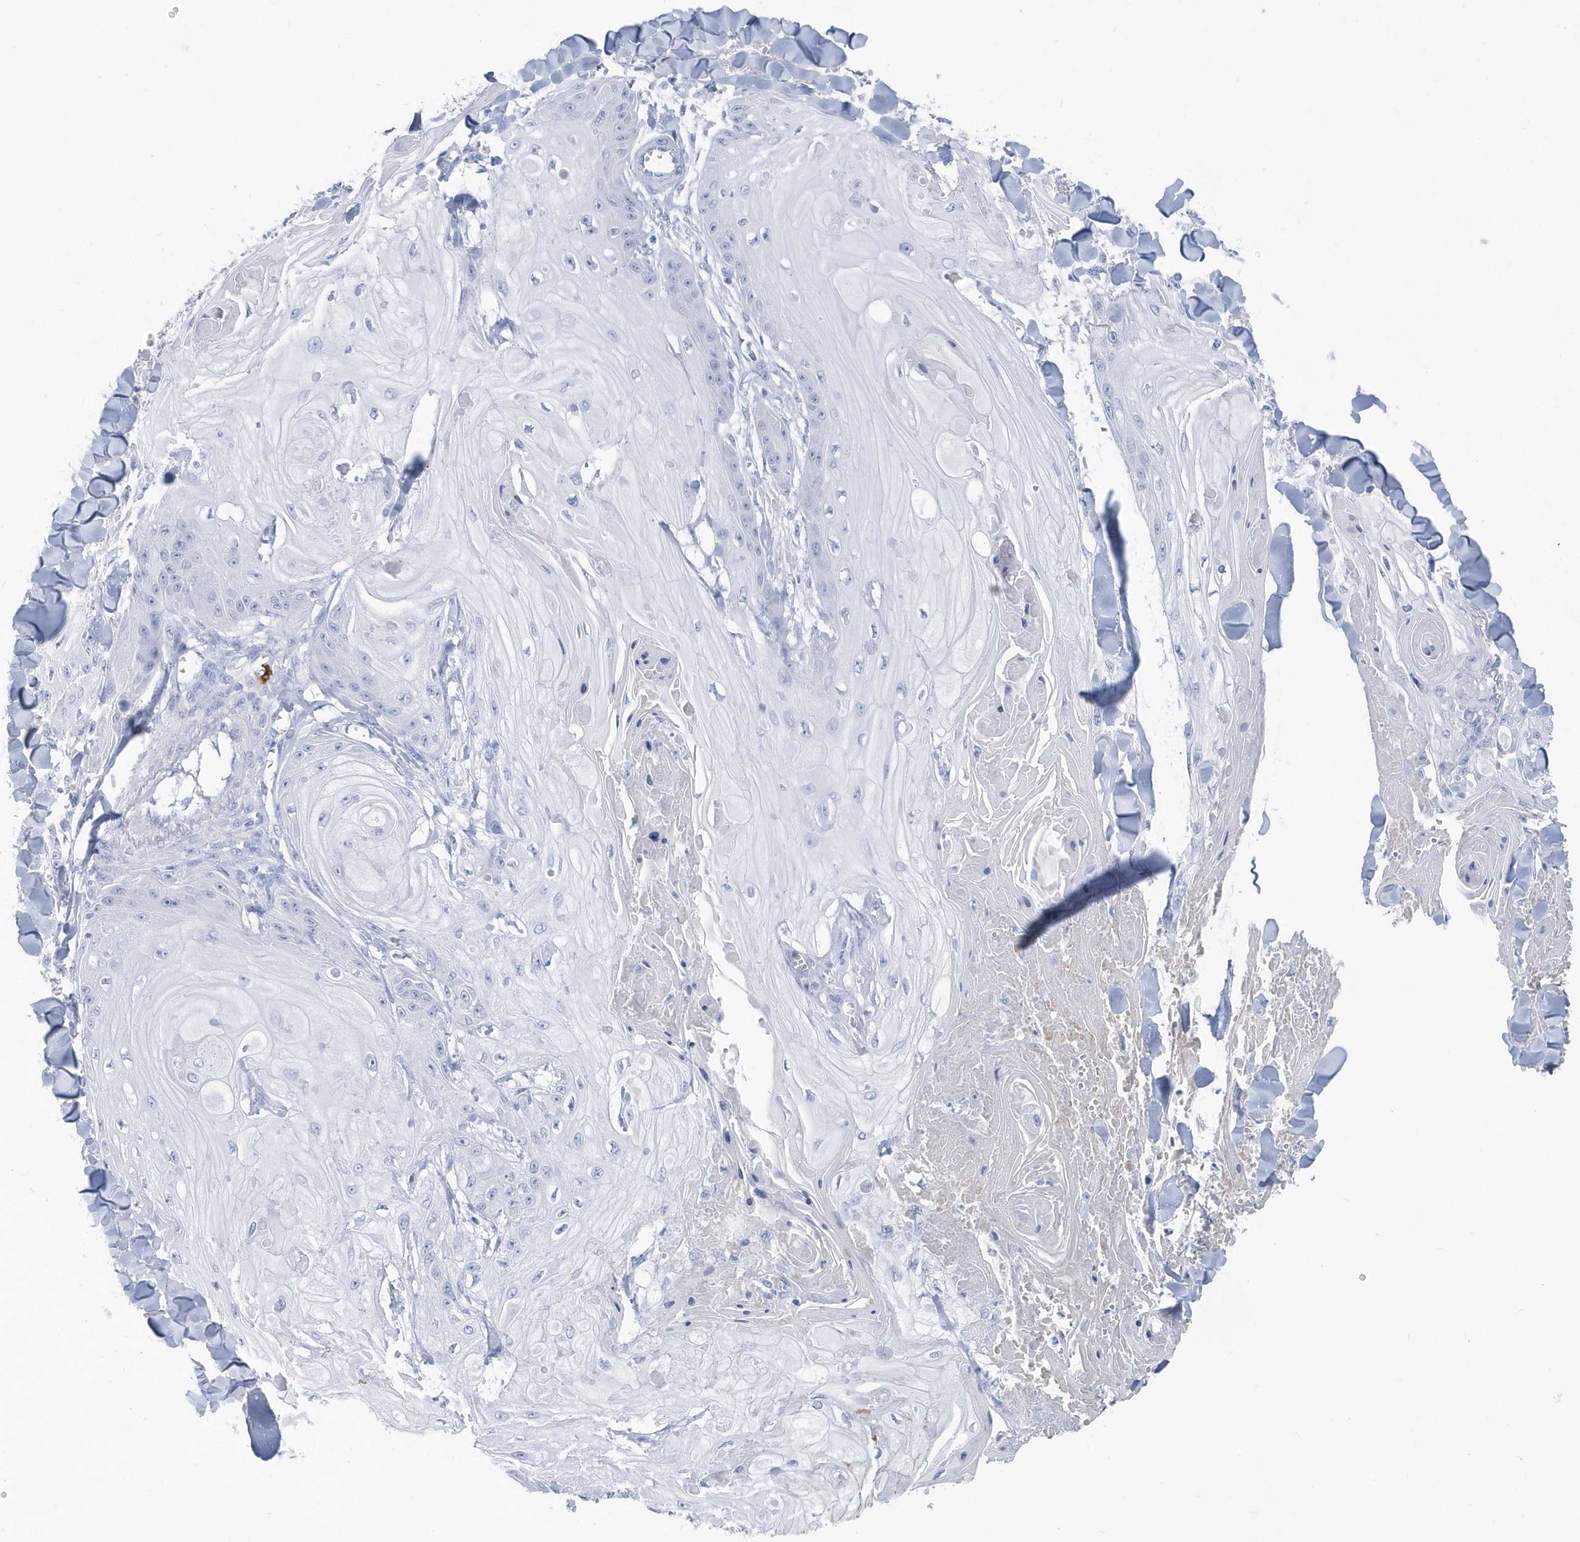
{"staining": {"intensity": "negative", "quantity": "none", "location": "none"}, "tissue": "skin cancer", "cell_type": "Tumor cells", "image_type": "cancer", "snomed": [{"axis": "morphology", "description": "Squamous cell carcinoma, NOS"}, {"axis": "topography", "description": "Skin"}], "caption": "Human skin squamous cell carcinoma stained for a protein using immunohistochemistry (IHC) reveals no expression in tumor cells.", "gene": "JCHAIN", "patient": {"sex": "male", "age": 74}}